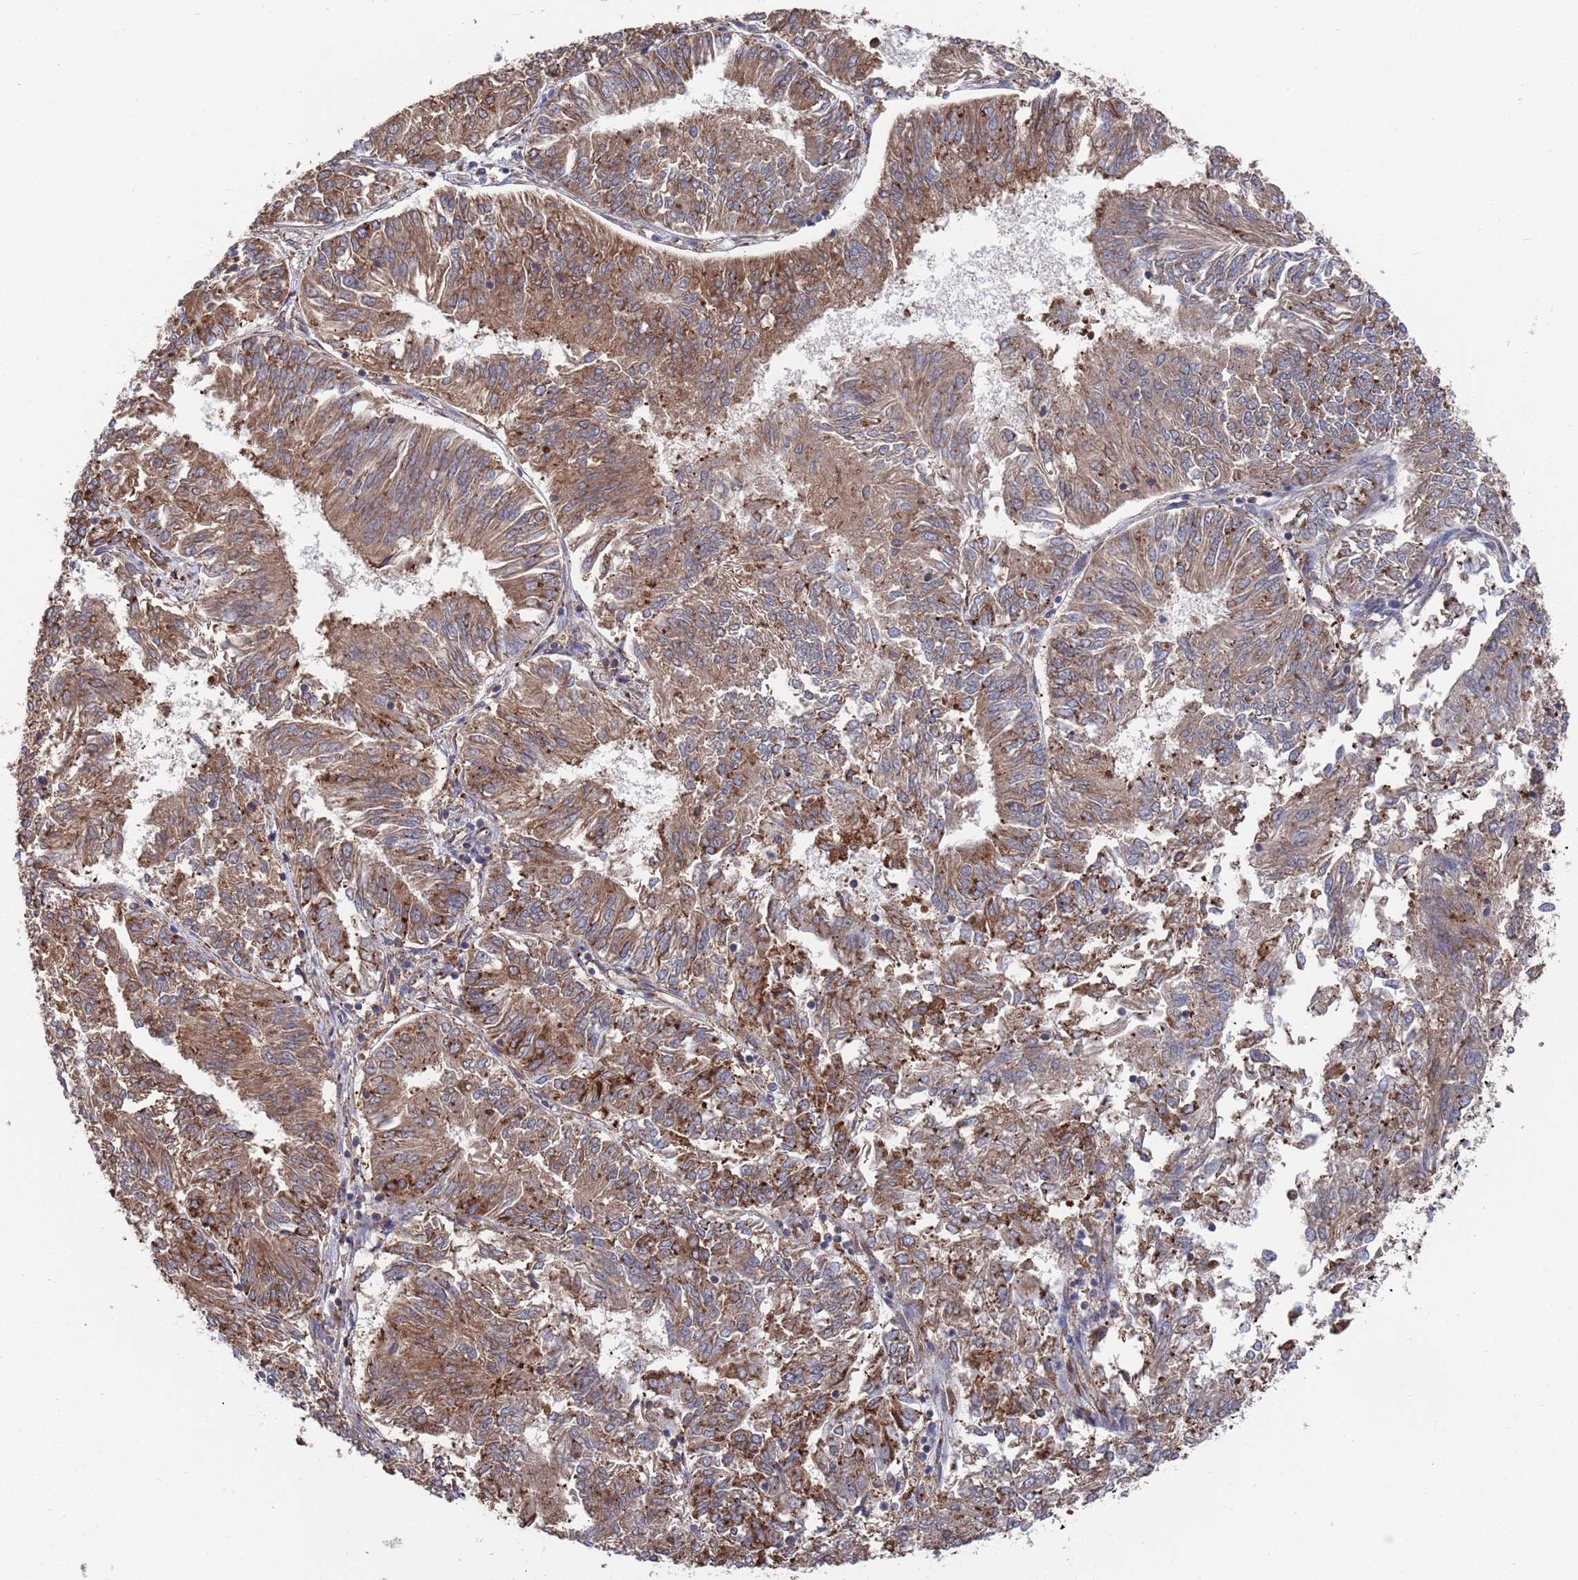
{"staining": {"intensity": "moderate", "quantity": ">75%", "location": "cytoplasmic/membranous"}, "tissue": "endometrial cancer", "cell_type": "Tumor cells", "image_type": "cancer", "snomed": [{"axis": "morphology", "description": "Adenocarcinoma, NOS"}, {"axis": "topography", "description": "Endometrium"}], "caption": "An immunohistochemistry (IHC) micrograph of tumor tissue is shown. Protein staining in brown shows moderate cytoplasmic/membranous positivity in adenocarcinoma (endometrial) within tumor cells.", "gene": "GID8", "patient": {"sex": "female", "age": 58}}